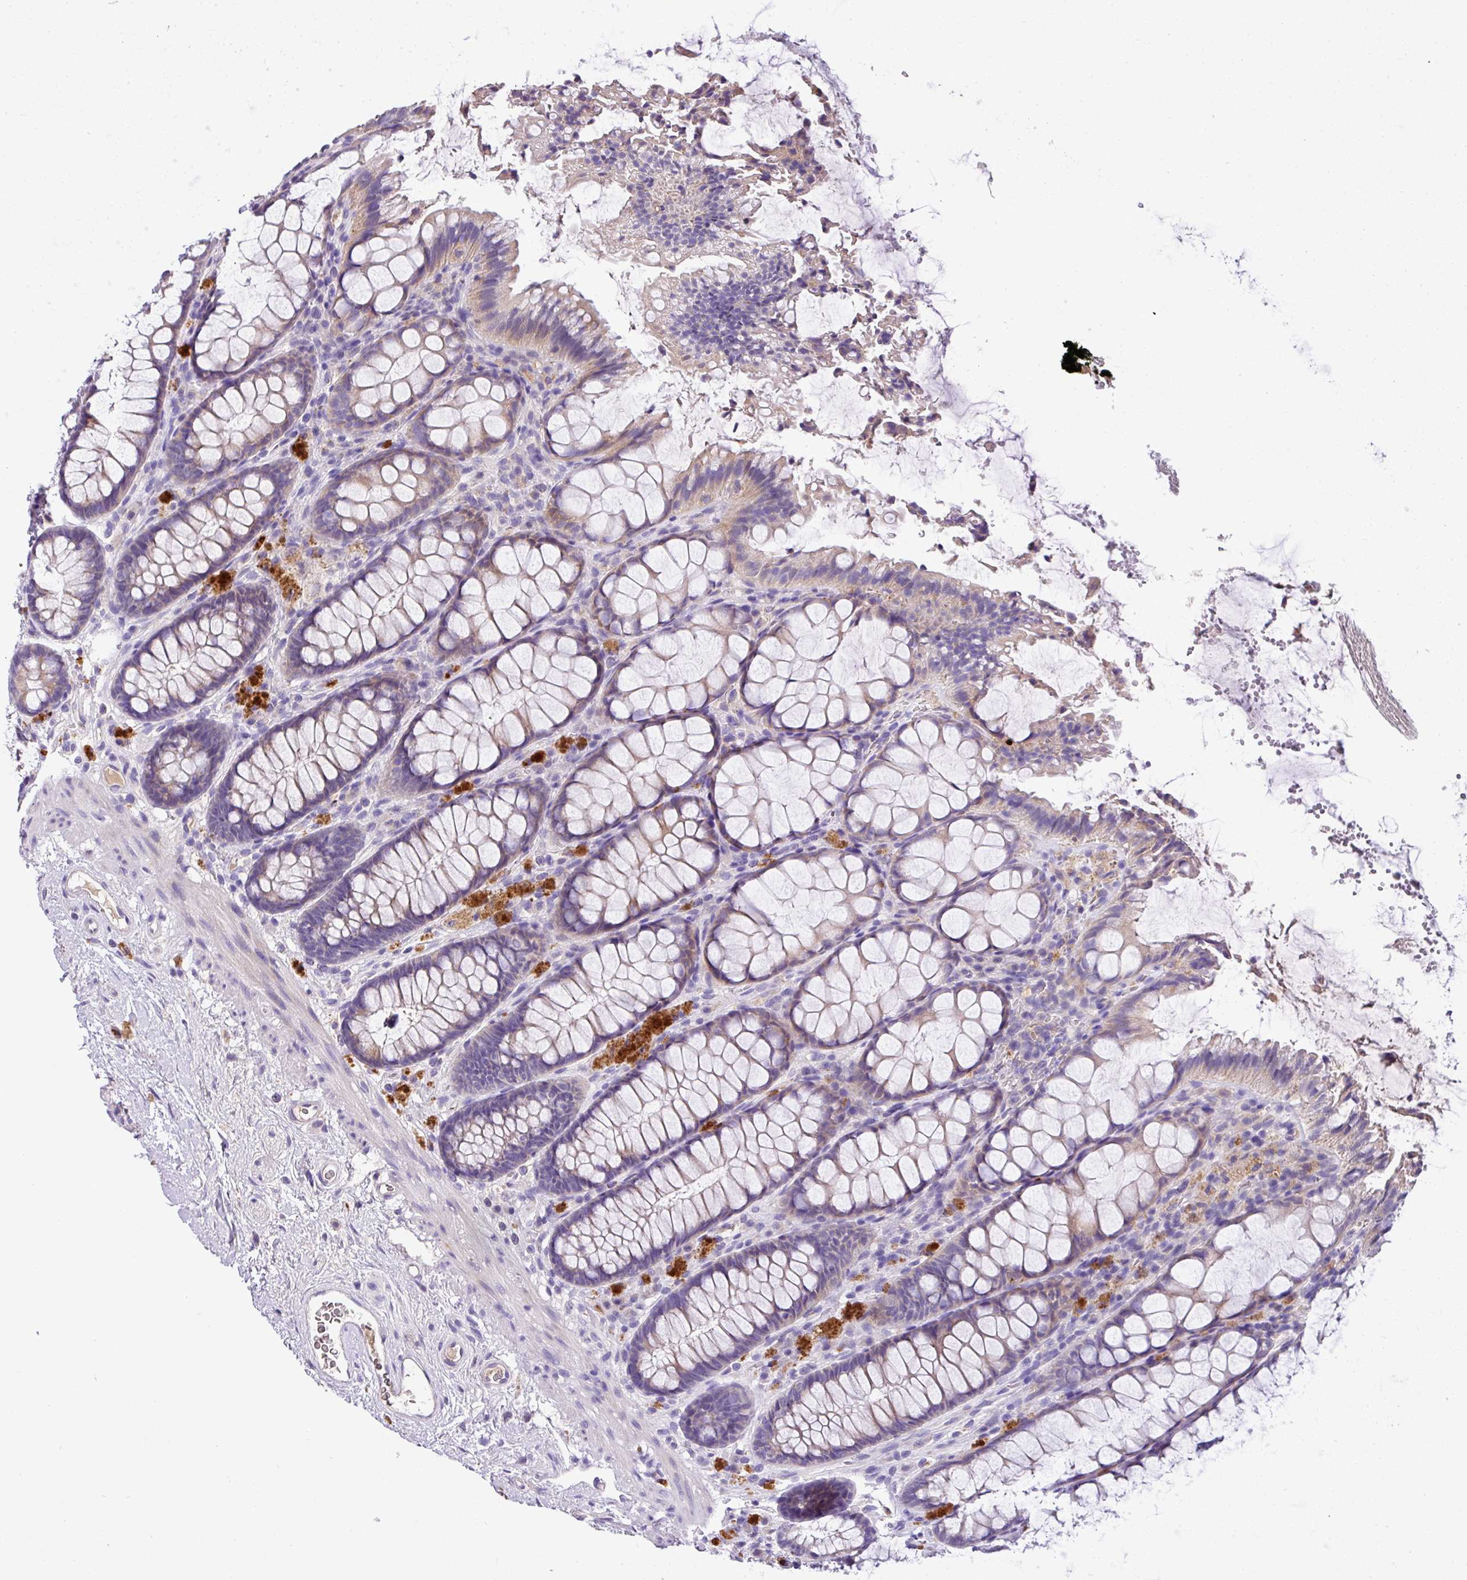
{"staining": {"intensity": "moderate", "quantity": "25%-75%", "location": "cytoplasmic/membranous"}, "tissue": "rectum", "cell_type": "Glandular cells", "image_type": "normal", "snomed": [{"axis": "morphology", "description": "Normal tissue, NOS"}, {"axis": "topography", "description": "Rectum"}], "caption": "Immunohistochemistry staining of unremarkable rectum, which reveals medium levels of moderate cytoplasmic/membranous expression in approximately 25%-75% of glandular cells indicating moderate cytoplasmic/membranous protein staining. The staining was performed using DAB (brown) for protein detection and nuclei were counterstained in hematoxylin (blue).", "gene": "ANXA2R", "patient": {"sex": "female", "age": 67}}